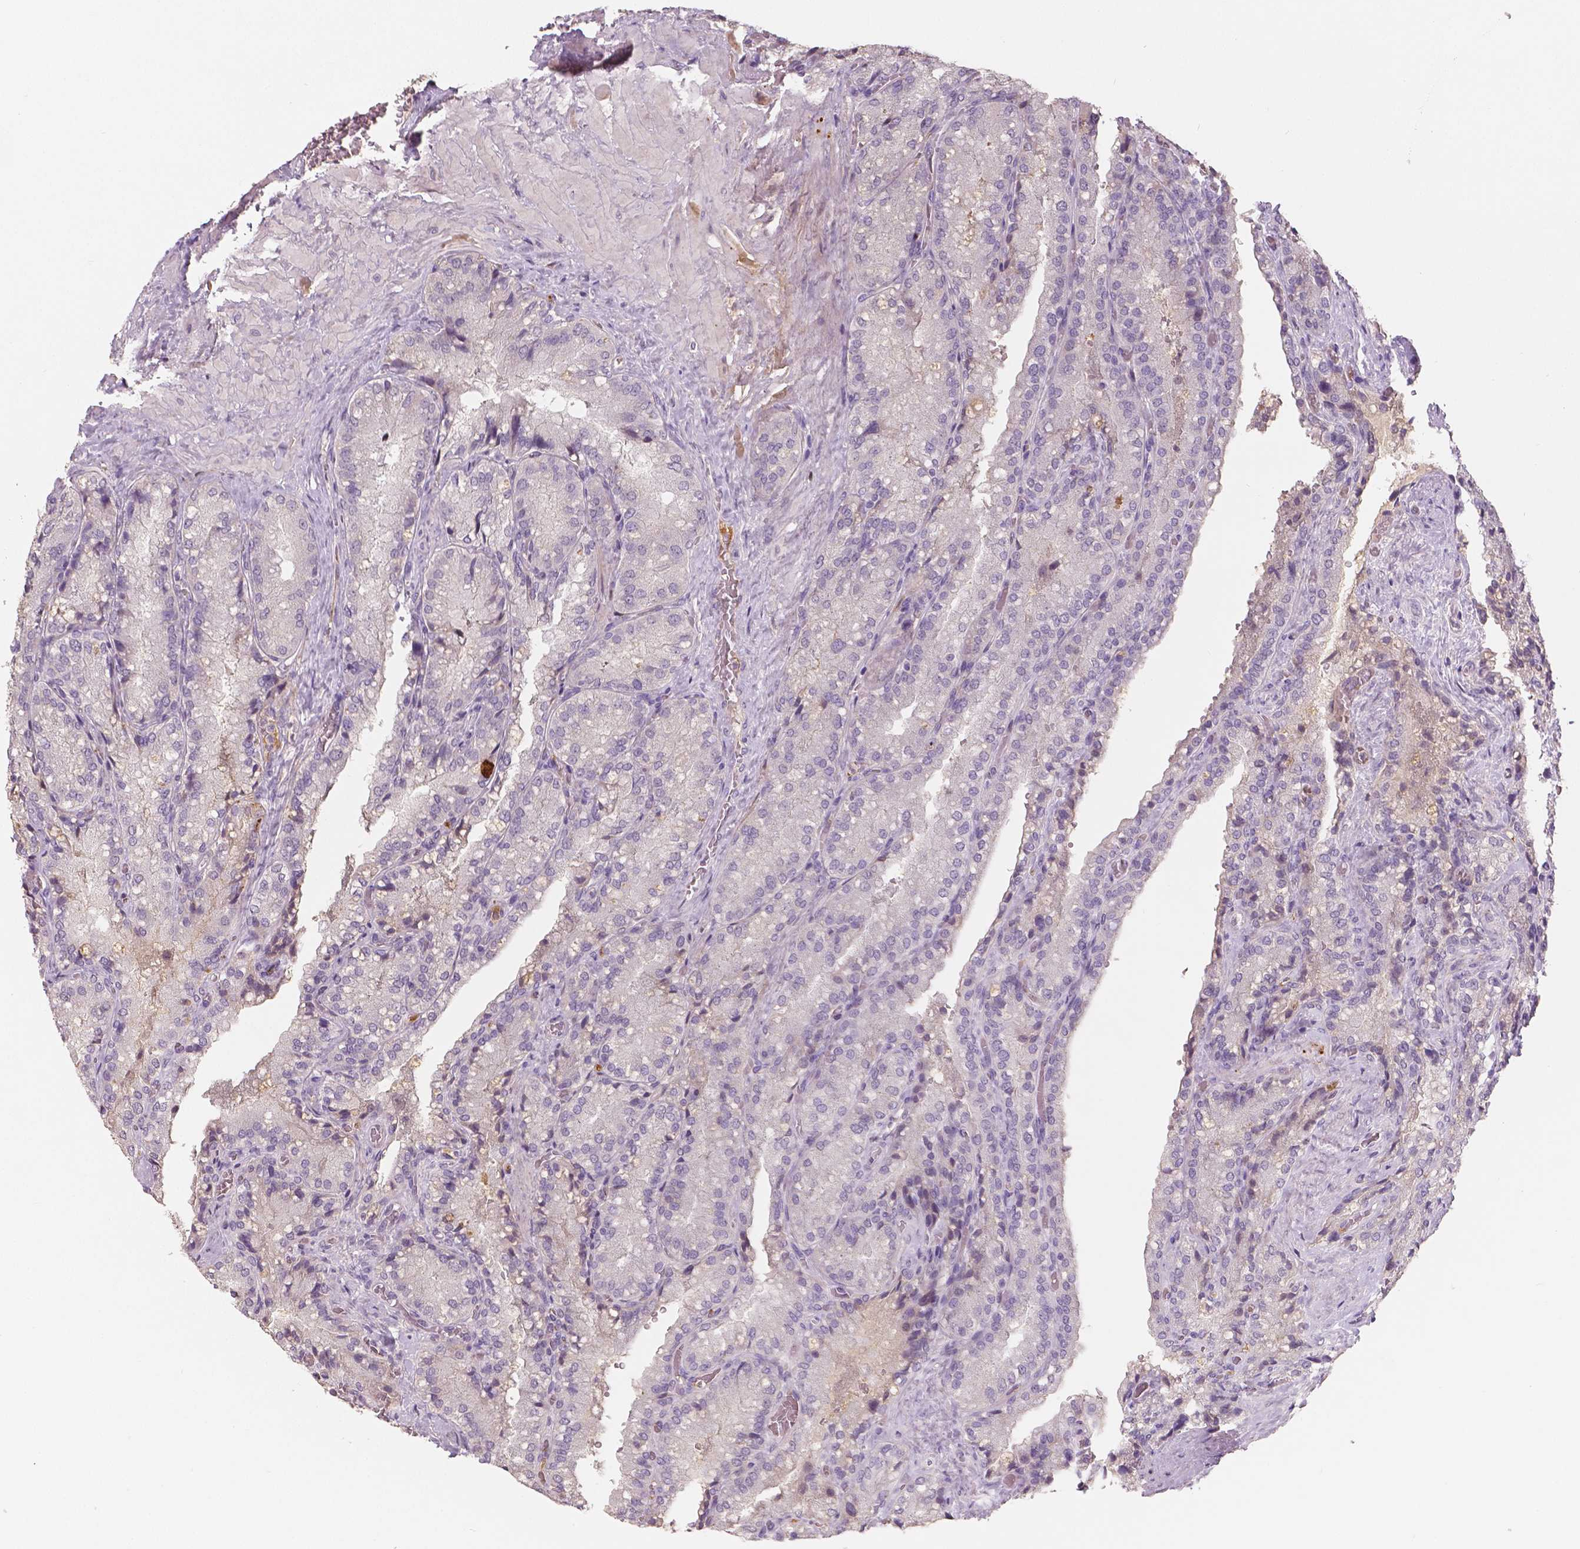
{"staining": {"intensity": "weak", "quantity": "25%-75%", "location": "cytoplasmic/membranous"}, "tissue": "seminal vesicle", "cell_type": "Glandular cells", "image_type": "normal", "snomed": [{"axis": "morphology", "description": "Normal tissue, NOS"}, {"axis": "topography", "description": "Seminal veicle"}], "caption": "The histopathology image demonstrates immunohistochemical staining of unremarkable seminal vesicle. There is weak cytoplasmic/membranous positivity is present in approximately 25%-75% of glandular cells.", "gene": "APOA4", "patient": {"sex": "male", "age": 57}}